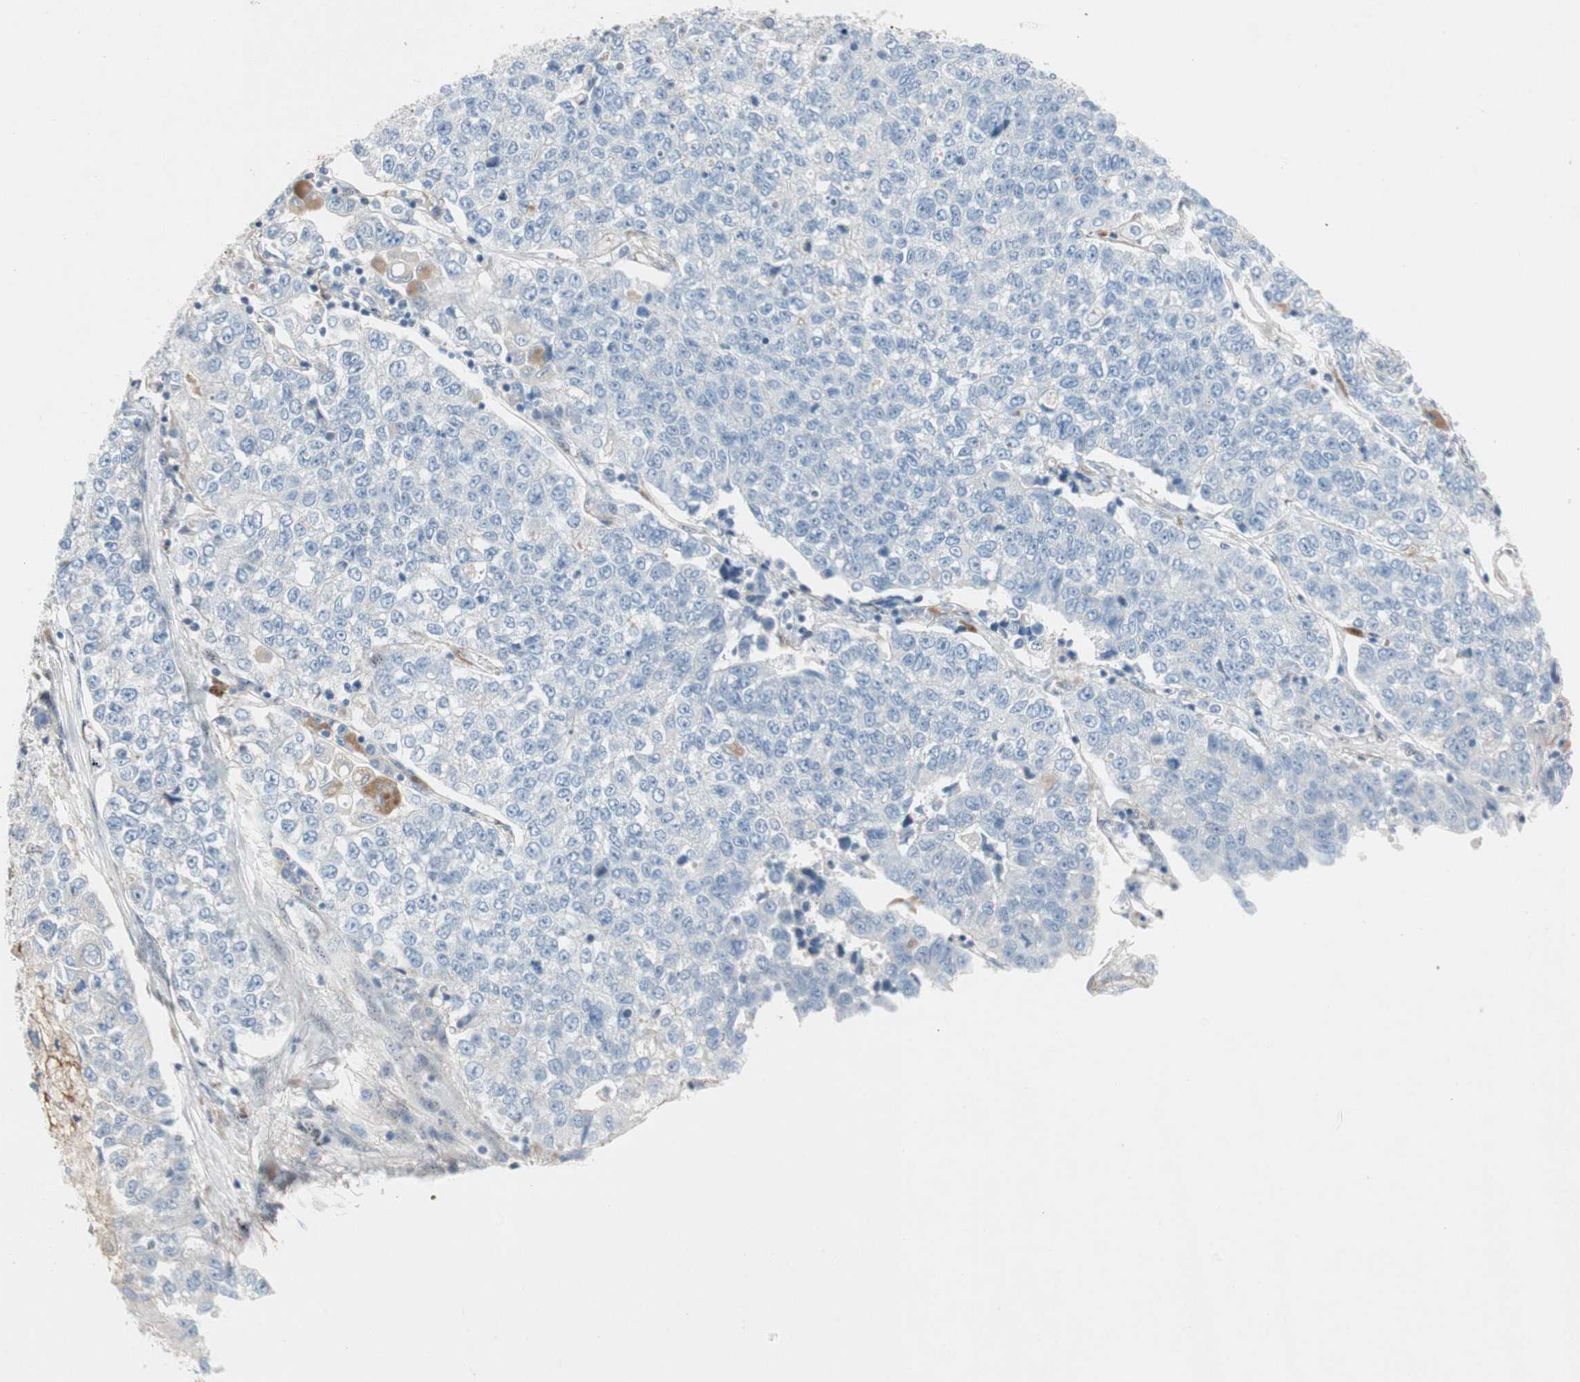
{"staining": {"intensity": "negative", "quantity": "none", "location": "none"}, "tissue": "lung cancer", "cell_type": "Tumor cells", "image_type": "cancer", "snomed": [{"axis": "morphology", "description": "Adenocarcinoma, NOS"}, {"axis": "topography", "description": "Lung"}], "caption": "Adenocarcinoma (lung) stained for a protein using immunohistochemistry displays no expression tumor cells.", "gene": "CAND2", "patient": {"sex": "male", "age": 49}}